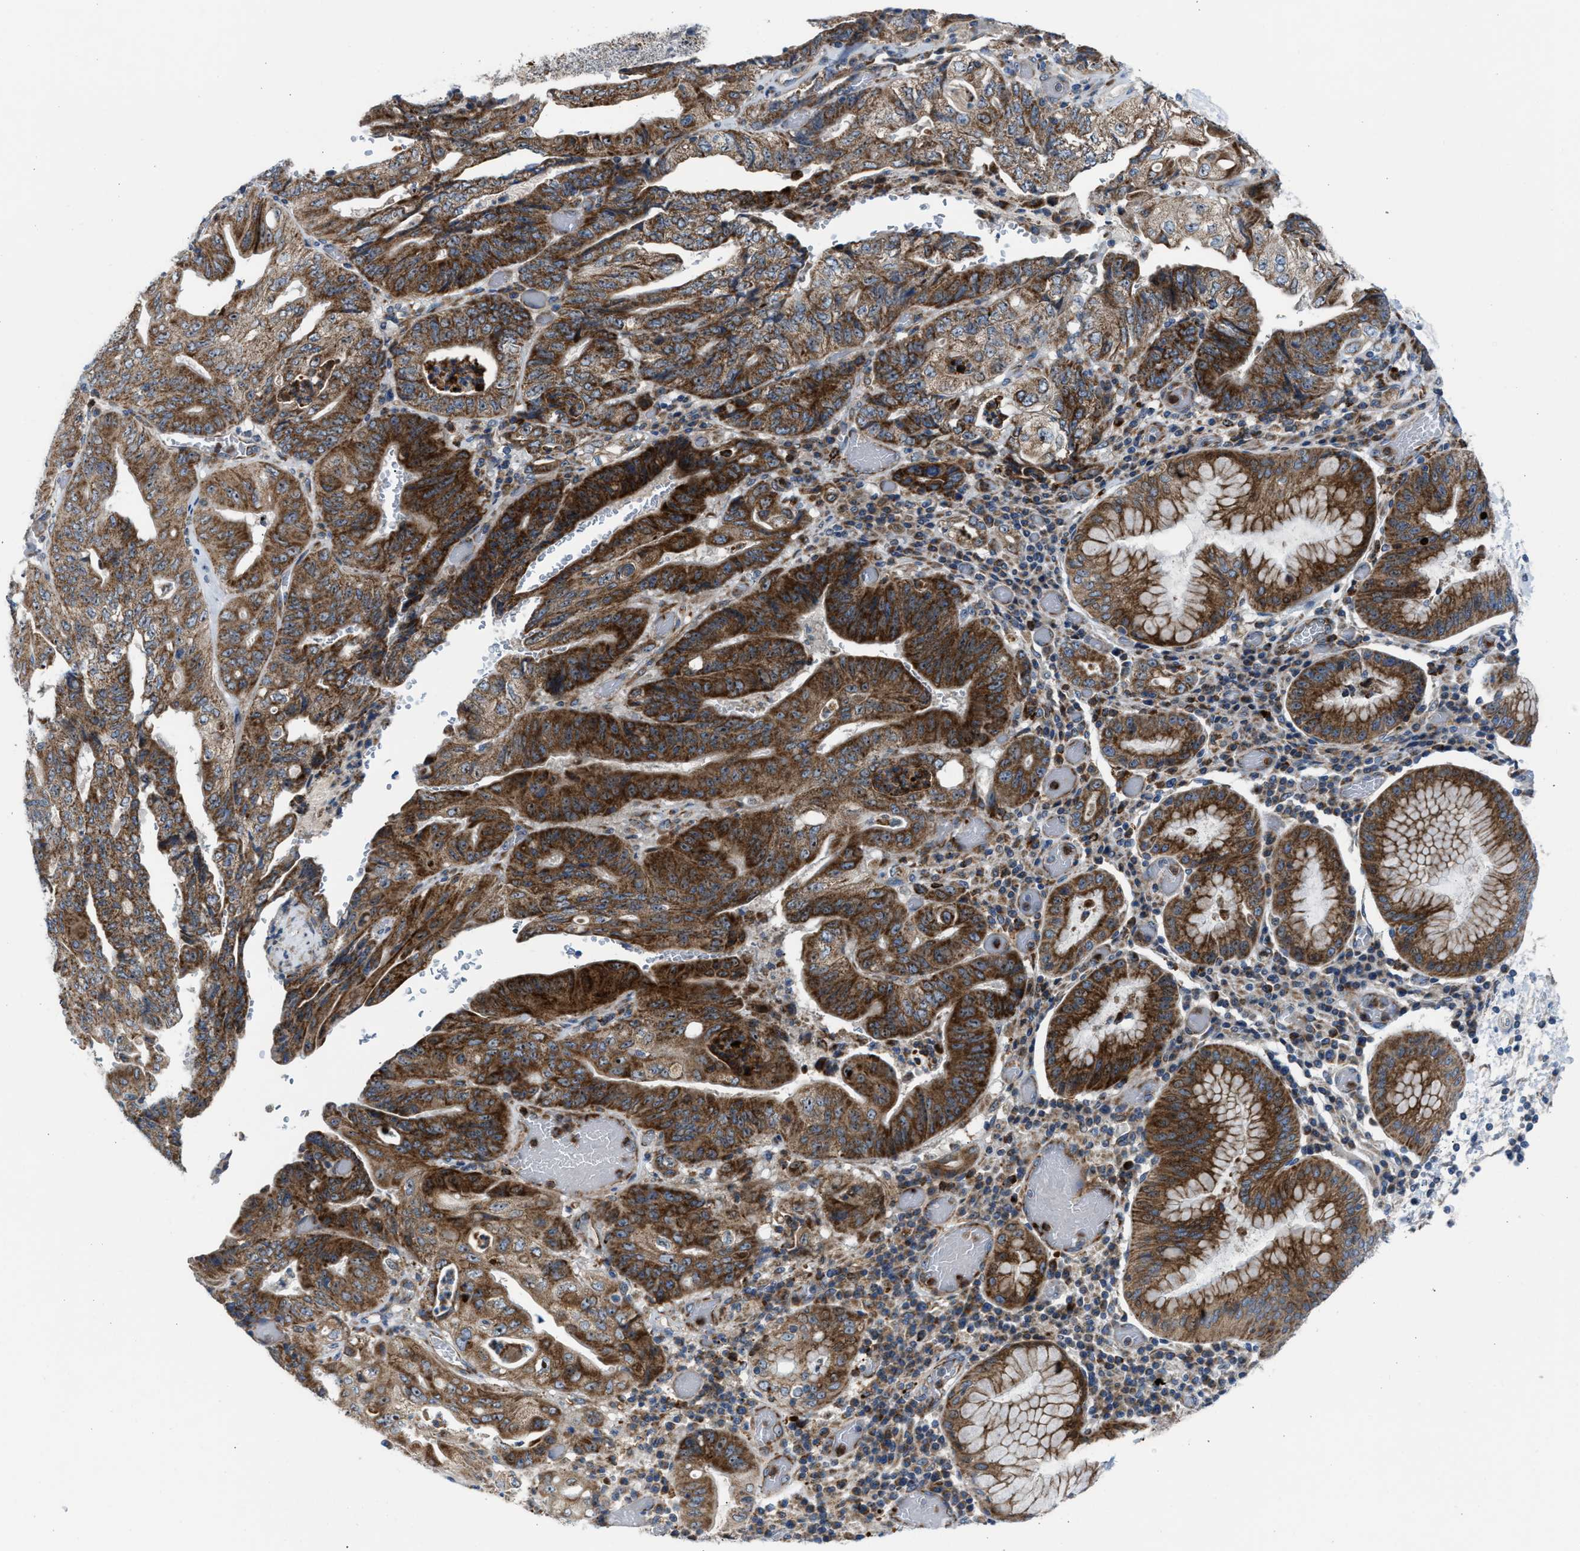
{"staining": {"intensity": "strong", "quantity": ">75%", "location": "cytoplasmic/membranous,nuclear"}, "tissue": "stomach cancer", "cell_type": "Tumor cells", "image_type": "cancer", "snomed": [{"axis": "morphology", "description": "Adenocarcinoma, NOS"}, {"axis": "topography", "description": "Stomach"}], "caption": "Immunohistochemistry (IHC) of adenocarcinoma (stomach) exhibits high levels of strong cytoplasmic/membranous and nuclear expression in approximately >75% of tumor cells.", "gene": "TPH1", "patient": {"sex": "female", "age": 73}}